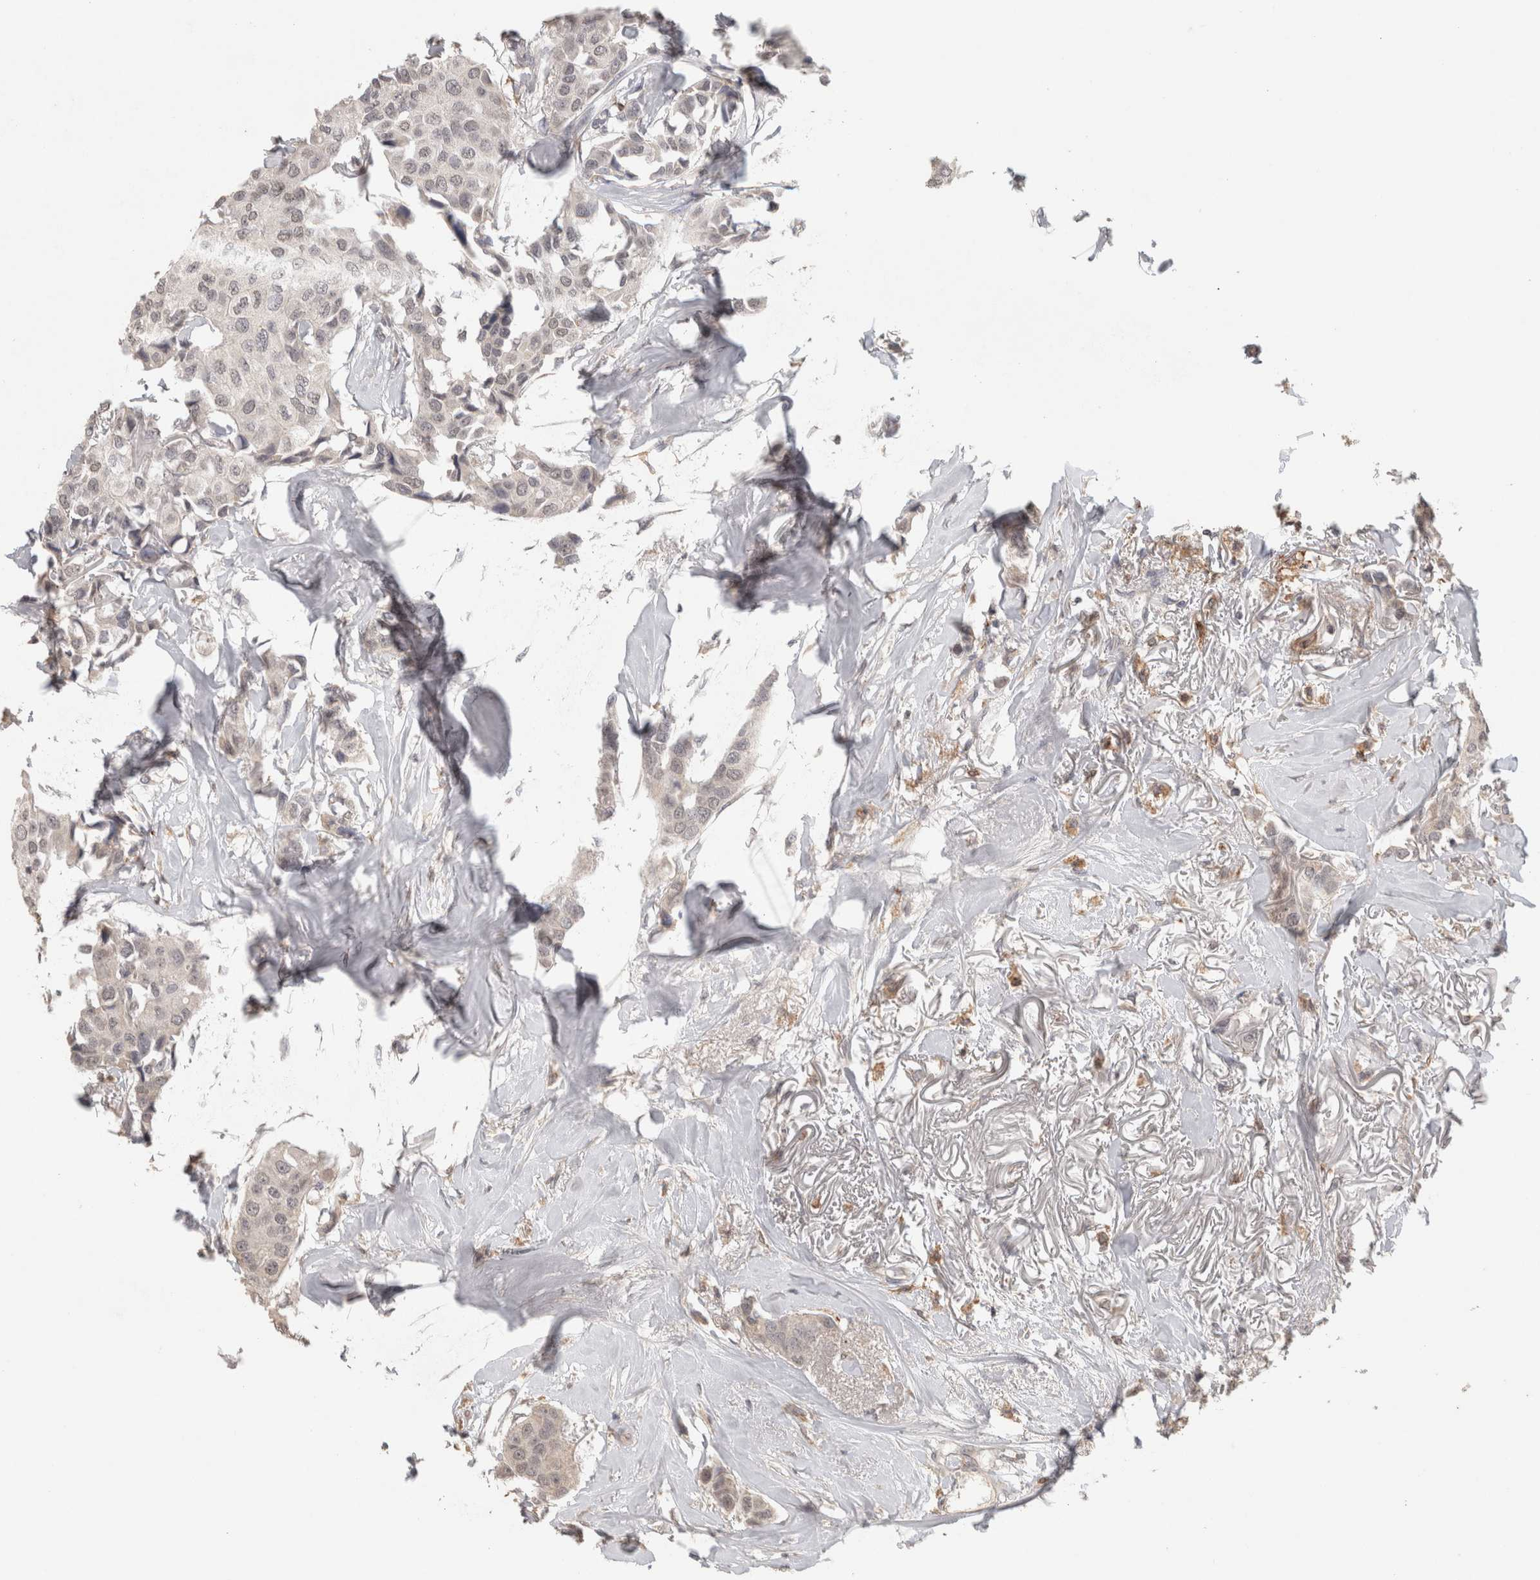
{"staining": {"intensity": "negative", "quantity": "none", "location": "none"}, "tissue": "breast cancer", "cell_type": "Tumor cells", "image_type": "cancer", "snomed": [{"axis": "morphology", "description": "Duct carcinoma"}, {"axis": "topography", "description": "Breast"}], "caption": "Immunohistochemistry of human breast cancer shows no staining in tumor cells. (Stains: DAB immunohistochemistry (IHC) with hematoxylin counter stain, Microscopy: brightfield microscopy at high magnification).", "gene": "HAVCR2", "patient": {"sex": "female", "age": 80}}